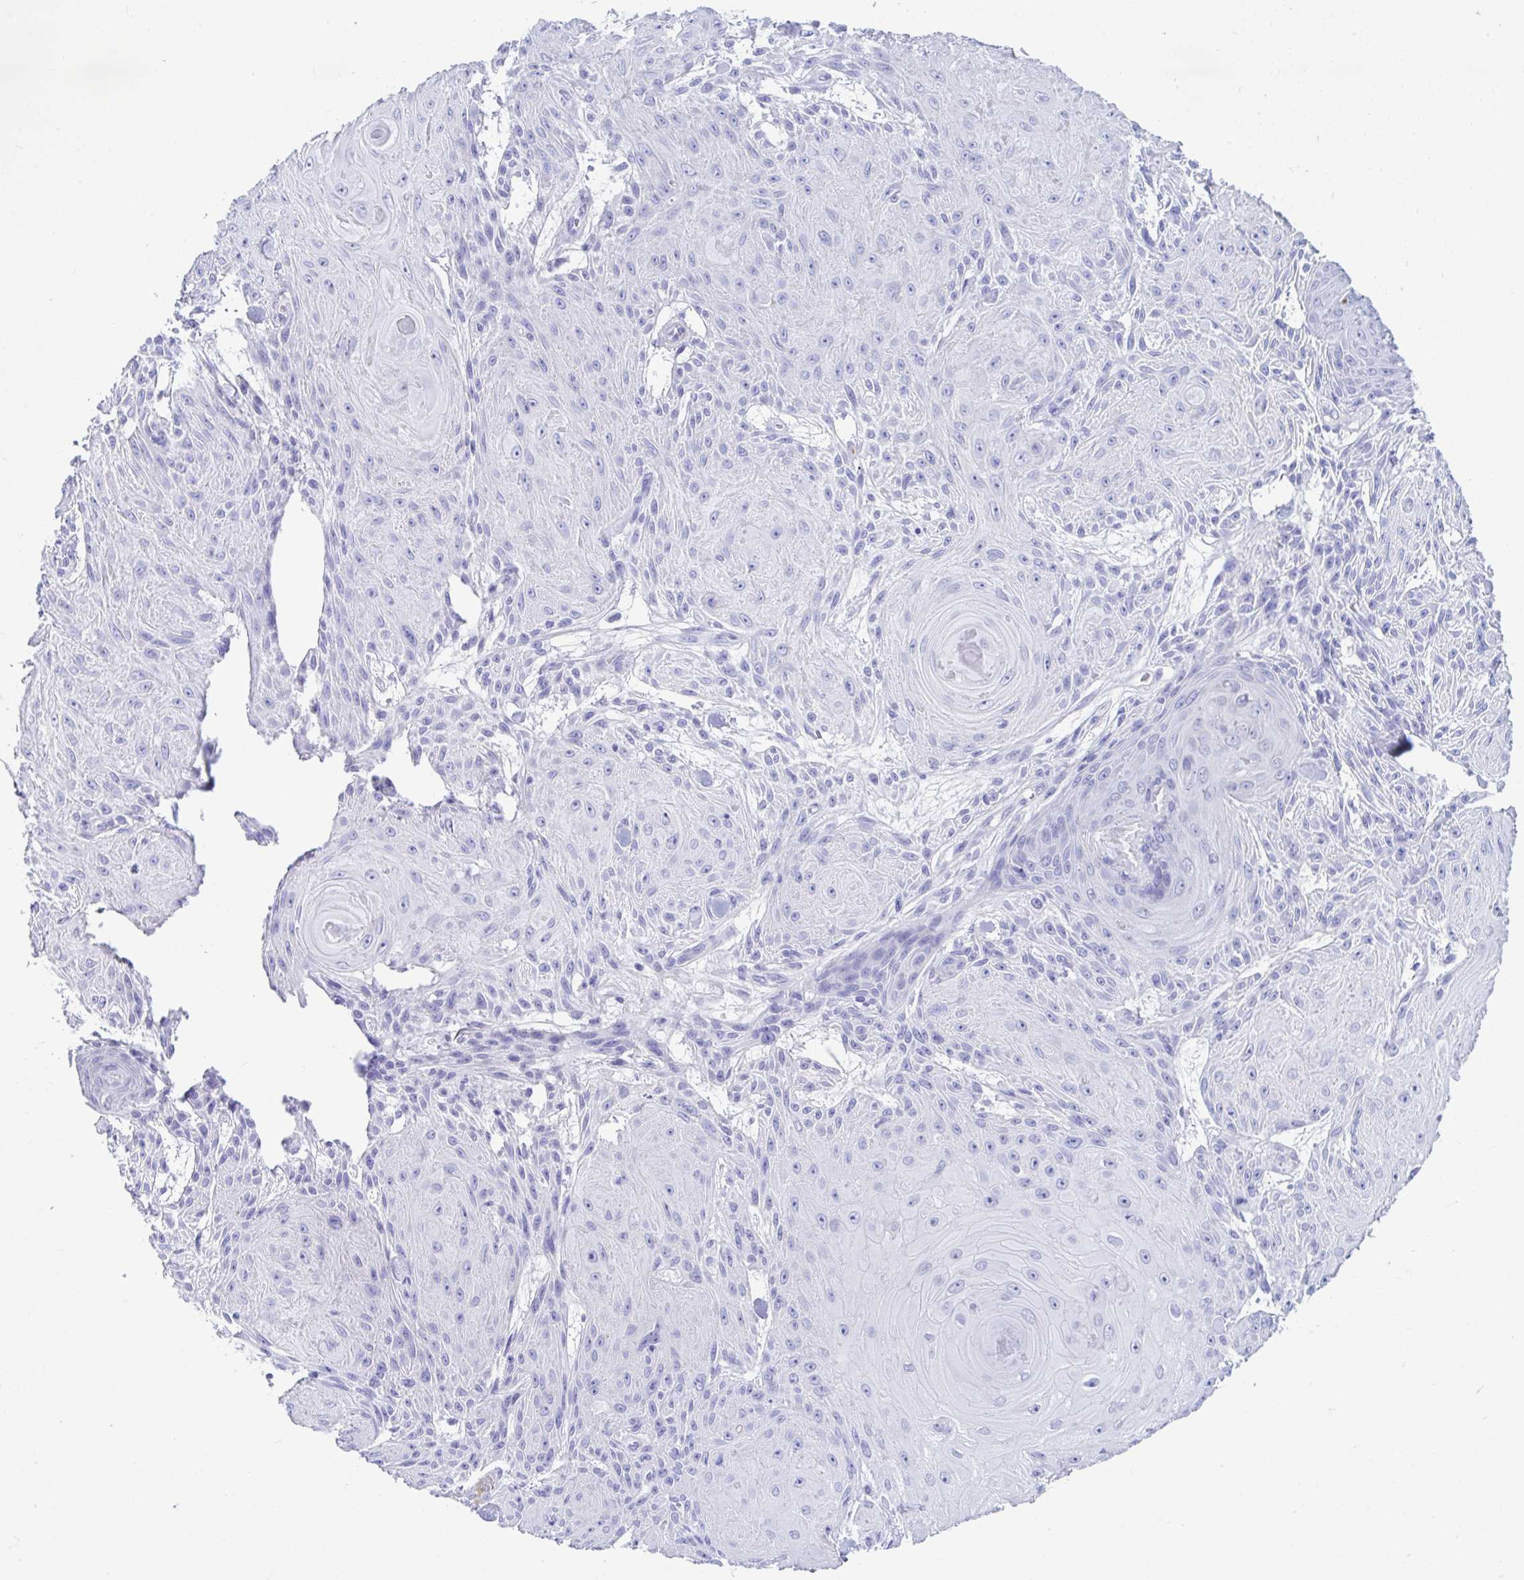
{"staining": {"intensity": "negative", "quantity": "none", "location": "none"}, "tissue": "skin cancer", "cell_type": "Tumor cells", "image_type": "cancer", "snomed": [{"axis": "morphology", "description": "Squamous cell carcinoma, NOS"}, {"axis": "topography", "description": "Skin"}], "caption": "High power microscopy histopathology image of an immunohistochemistry (IHC) photomicrograph of skin cancer, revealing no significant staining in tumor cells.", "gene": "SMIM9", "patient": {"sex": "male", "age": 88}}